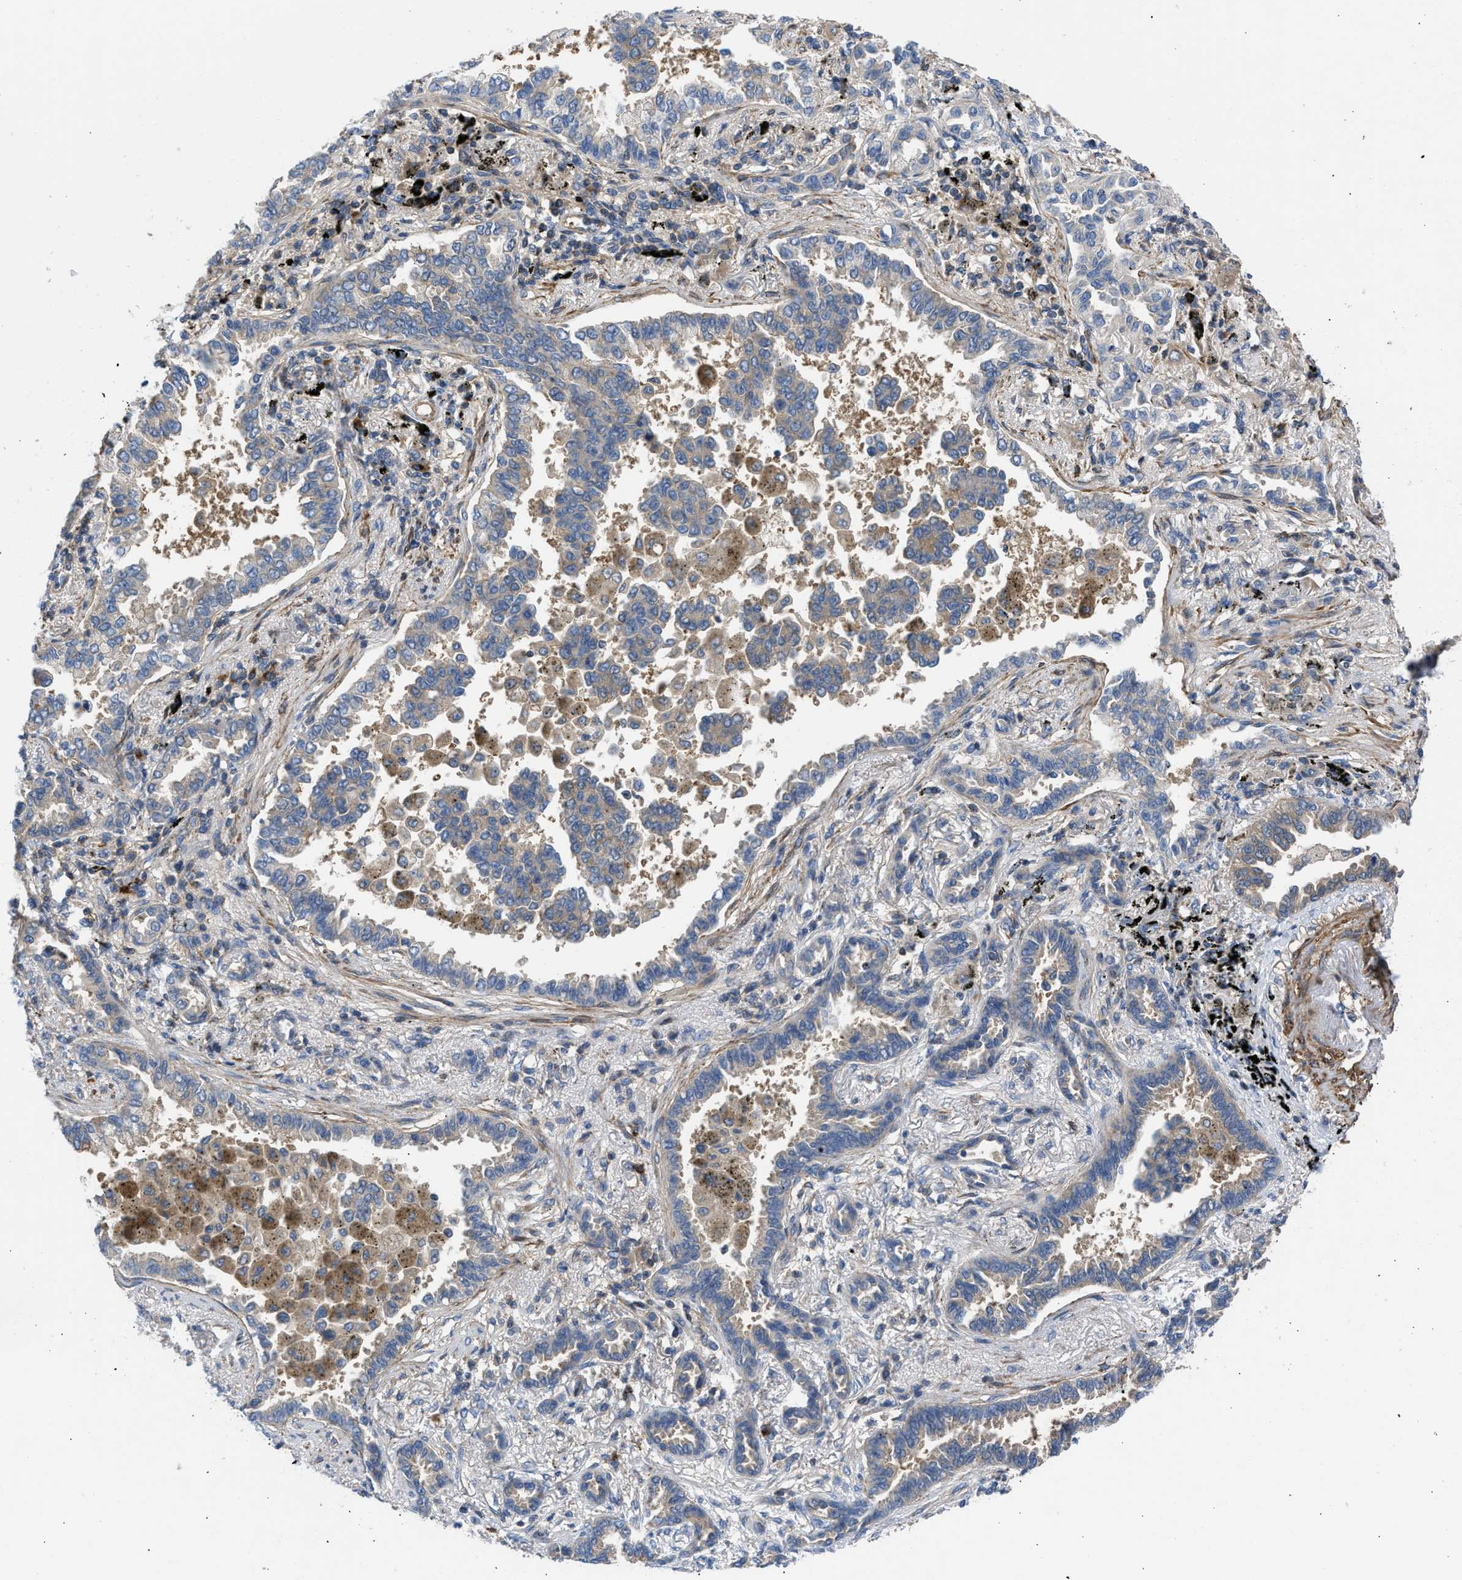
{"staining": {"intensity": "moderate", "quantity": "<25%", "location": "cytoplasmic/membranous"}, "tissue": "lung cancer", "cell_type": "Tumor cells", "image_type": "cancer", "snomed": [{"axis": "morphology", "description": "Normal tissue, NOS"}, {"axis": "morphology", "description": "Adenocarcinoma, NOS"}, {"axis": "topography", "description": "Lung"}], "caption": "Lung cancer (adenocarcinoma) stained with a brown dye demonstrates moderate cytoplasmic/membranous positive expression in approximately <25% of tumor cells.", "gene": "CHKB", "patient": {"sex": "male", "age": 59}}